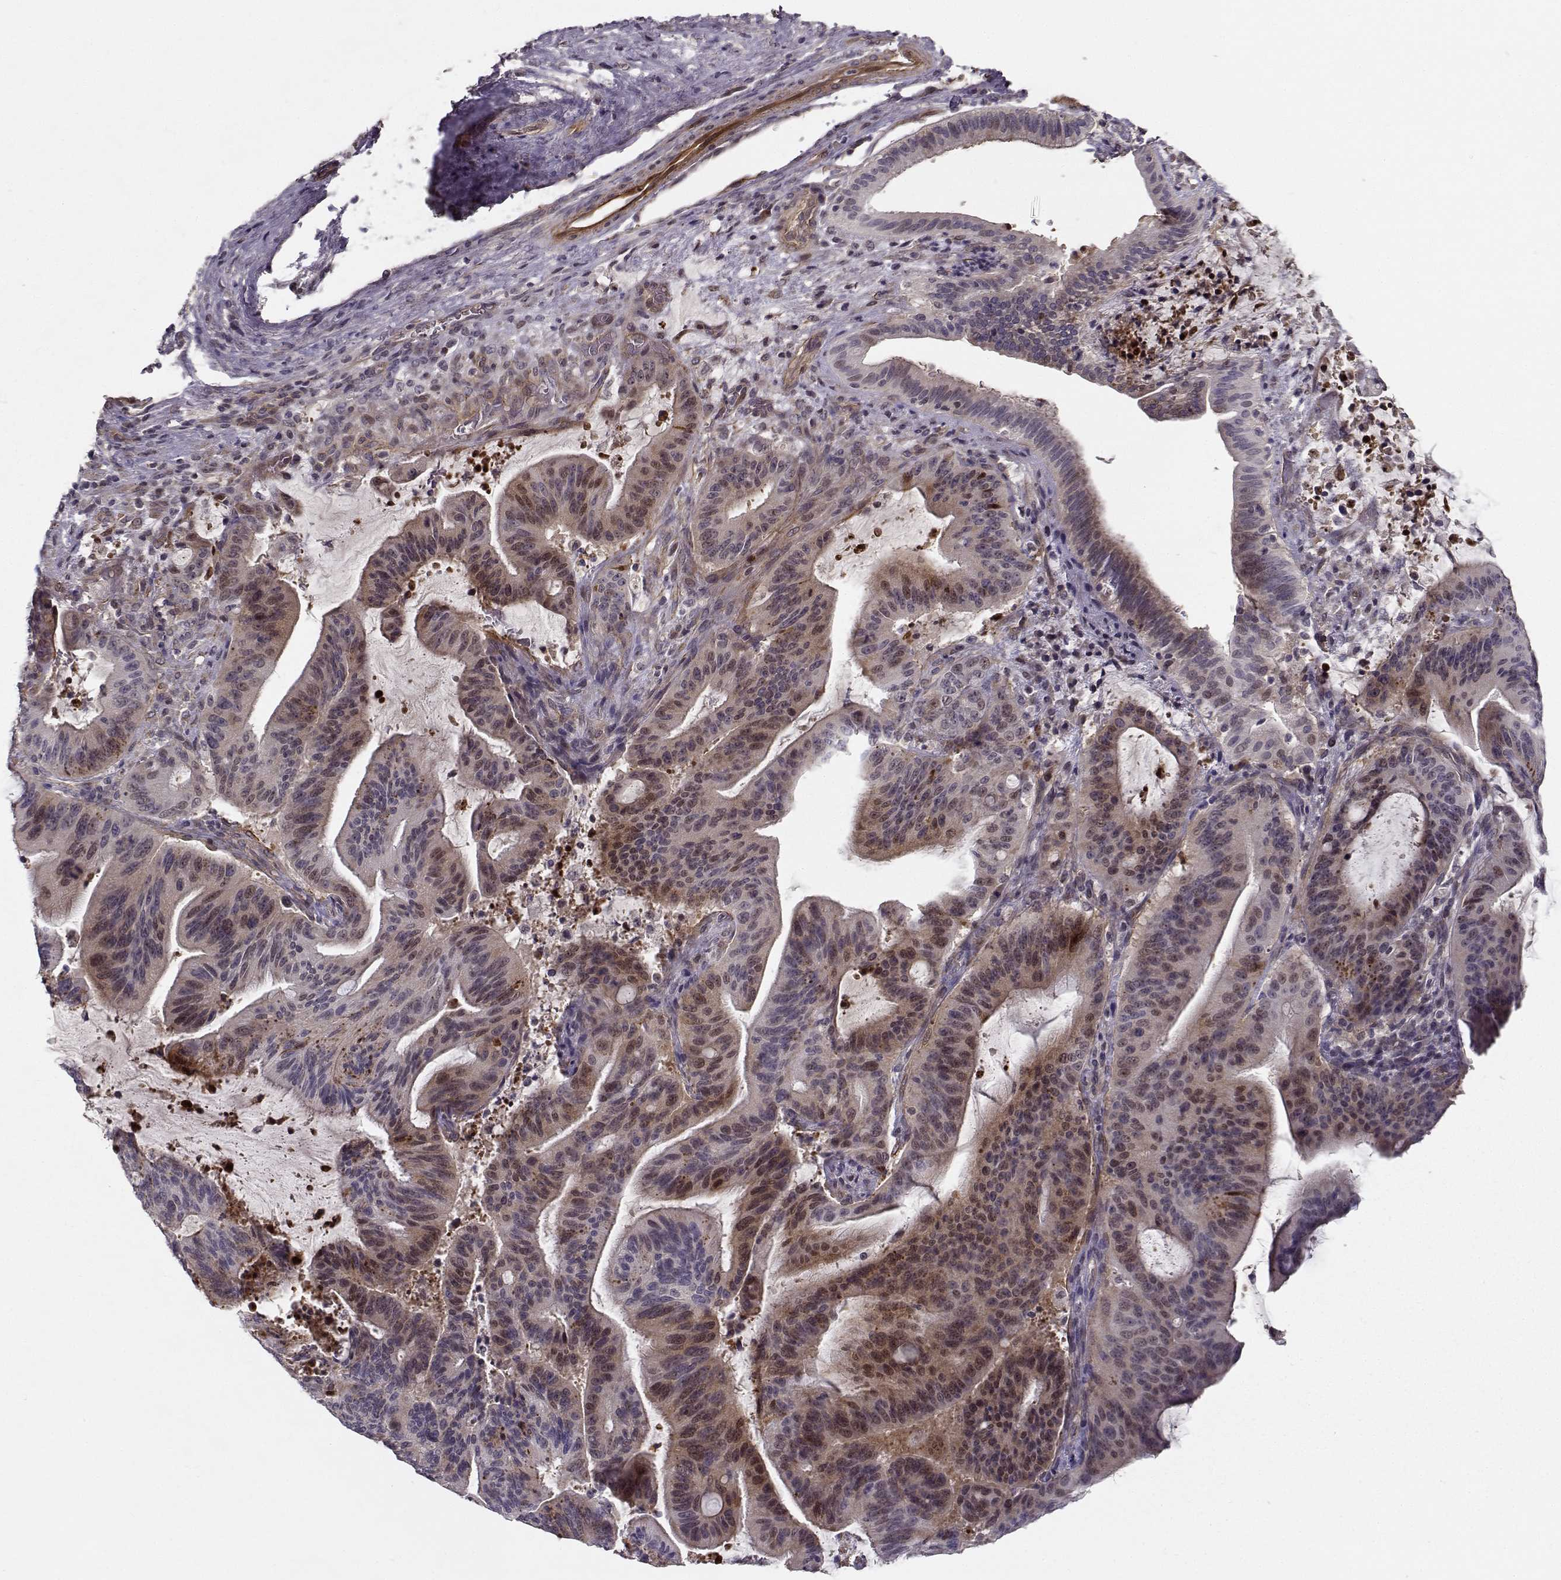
{"staining": {"intensity": "moderate", "quantity": "<25%", "location": "cytoplasmic/membranous,nuclear"}, "tissue": "liver cancer", "cell_type": "Tumor cells", "image_type": "cancer", "snomed": [{"axis": "morphology", "description": "Cholangiocarcinoma"}, {"axis": "topography", "description": "Liver"}], "caption": "Immunohistochemistry (IHC) staining of cholangiocarcinoma (liver), which reveals low levels of moderate cytoplasmic/membranous and nuclear staining in approximately <25% of tumor cells indicating moderate cytoplasmic/membranous and nuclear protein expression. The staining was performed using DAB (3,3'-diaminobenzidine) (brown) for protein detection and nuclei were counterstained in hematoxylin (blue).", "gene": "RGS9BP", "patient": {"sex": "female", "age": 73}}